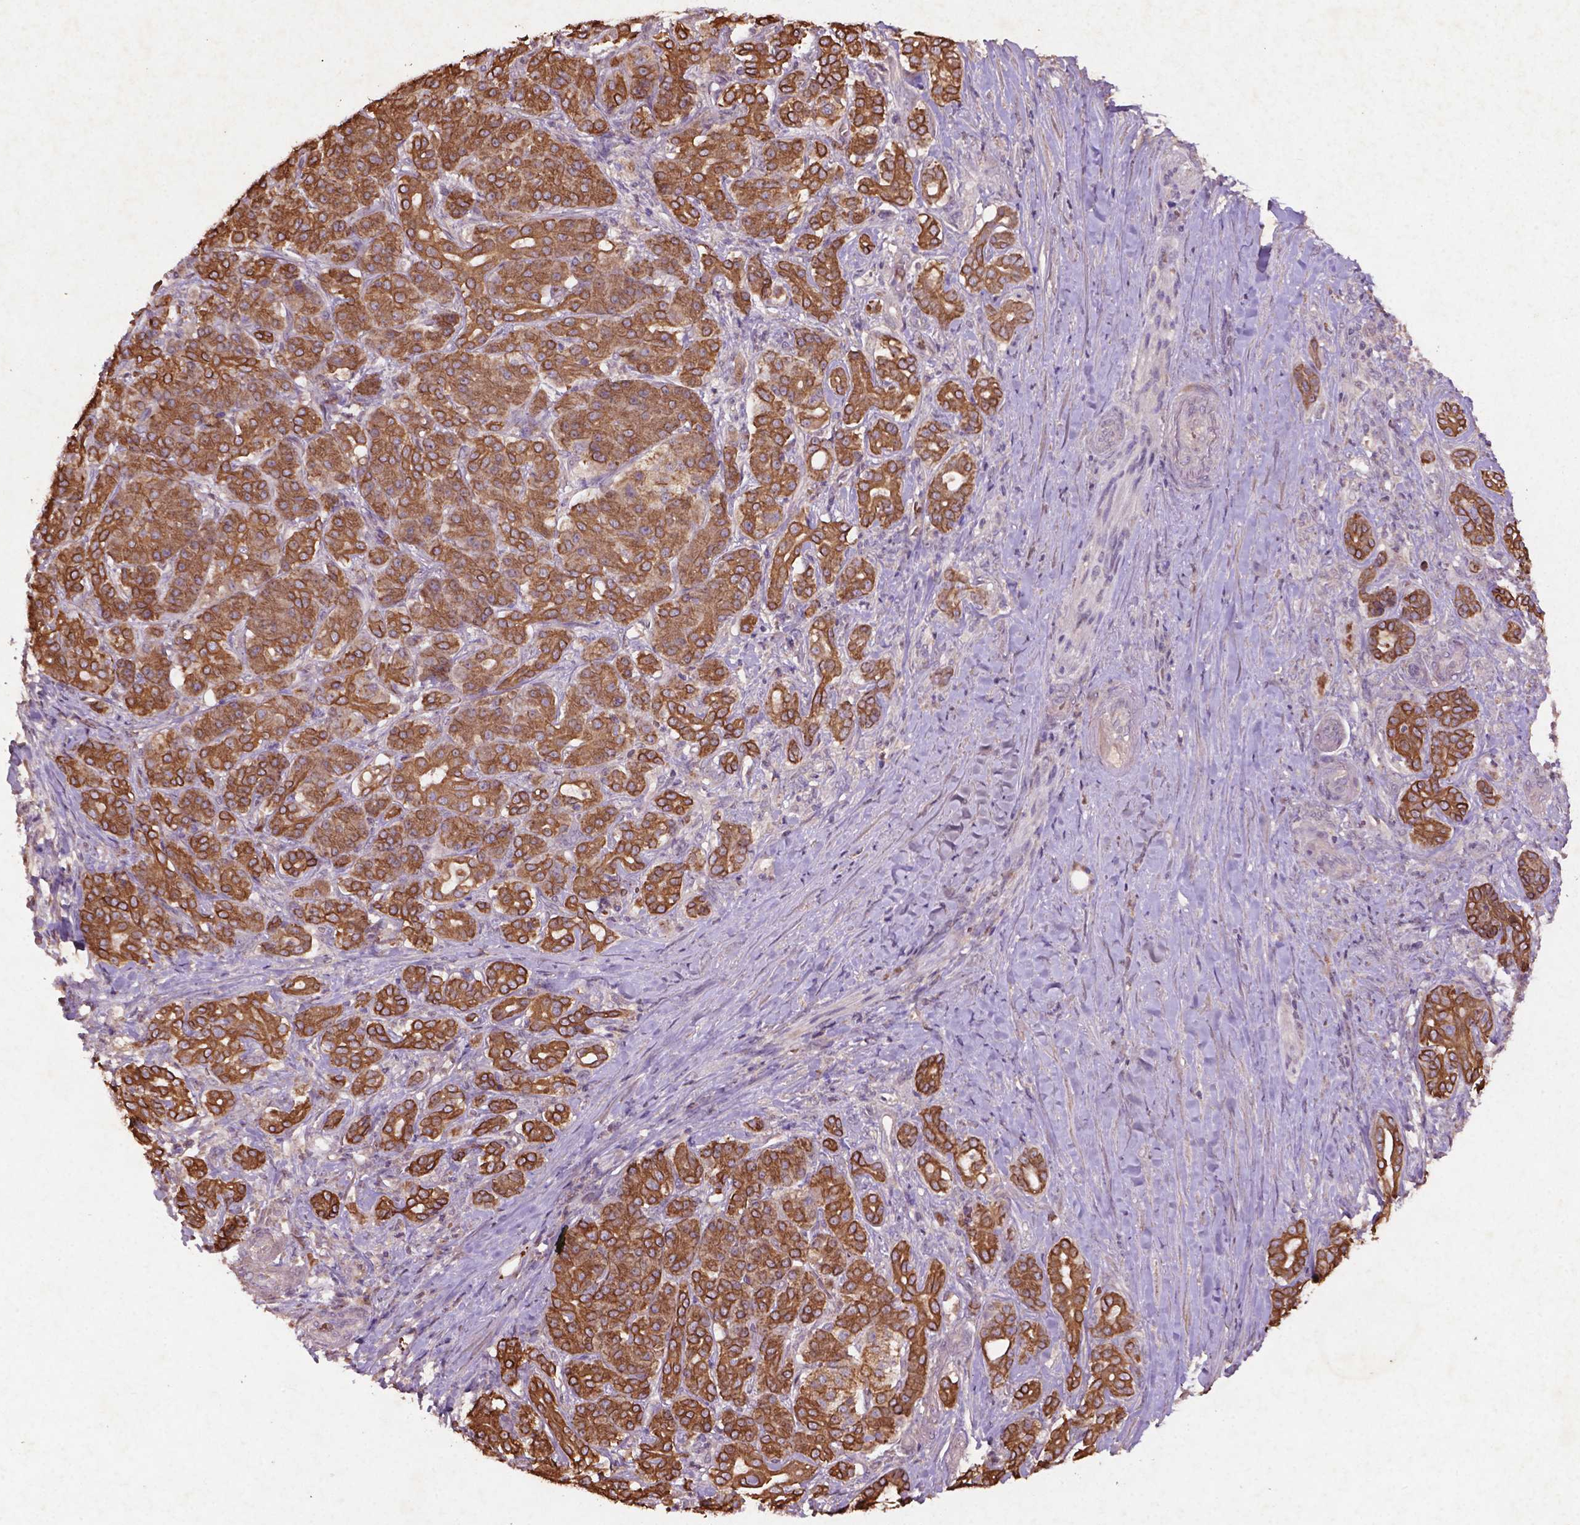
{"staining": {"intensity": "strong", "quantity": ">75%", "location": "cytoplasmic/membranous"}, "tissue": "pancreatic cancer", "cell_type": "Tumor cells", "image_type": "cancer", "snomed": [{"axis": "morphology", "description": "Normal tissue, NOS"}, {"axis": "morphology", "description": "Inflammation, NOS"}, {"axis": "morphology", "description": "Adenocarcinoma, NOS"}, {"axis": "topography", "description": "Pancreas"}], "caption": "Pancreatic cancer (adenocarcinoma) stained with a brown dye demonstrates strong cytoplasmic/membranous positive positivity in about >75% of tumor cells.", "gene": "COQ2", "patient": {"sex": "male", "age": 57}}